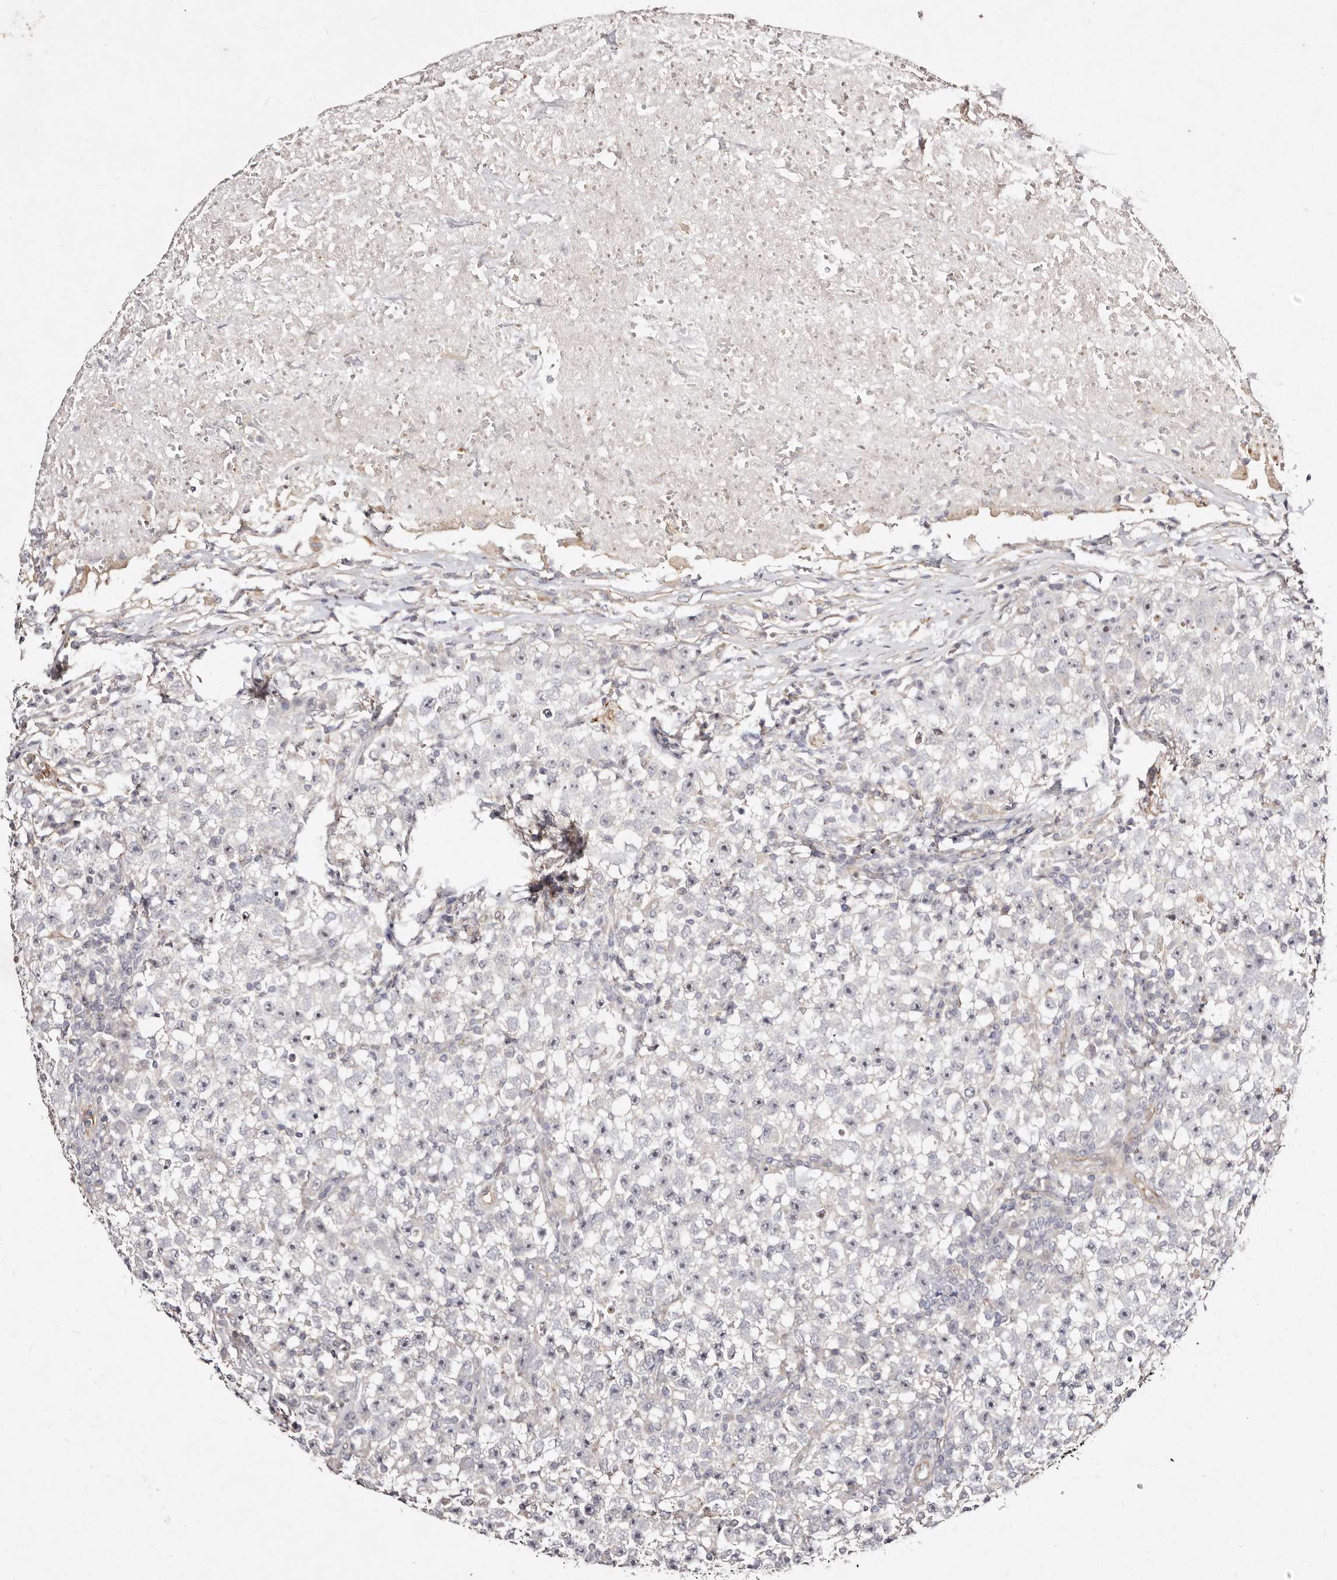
{"staining": {"intensity": "negative", "quantity": "none", "location": "none"}, "tissue": "testis cancer", "cell_type": "Tumor cells", "image_type": "cancer", "snomed": [{"axis": "morphology", "description": "Seminoma, NOS"}, {"axis": "topography", "description": "Testis"}], "caption": "Tumor cells are negative for protein expression in human testis cancer (seminoma). Nuclei are stained in blue.", "gene": "MTMR11", "patient": {"sex": "male", "age": 22}}